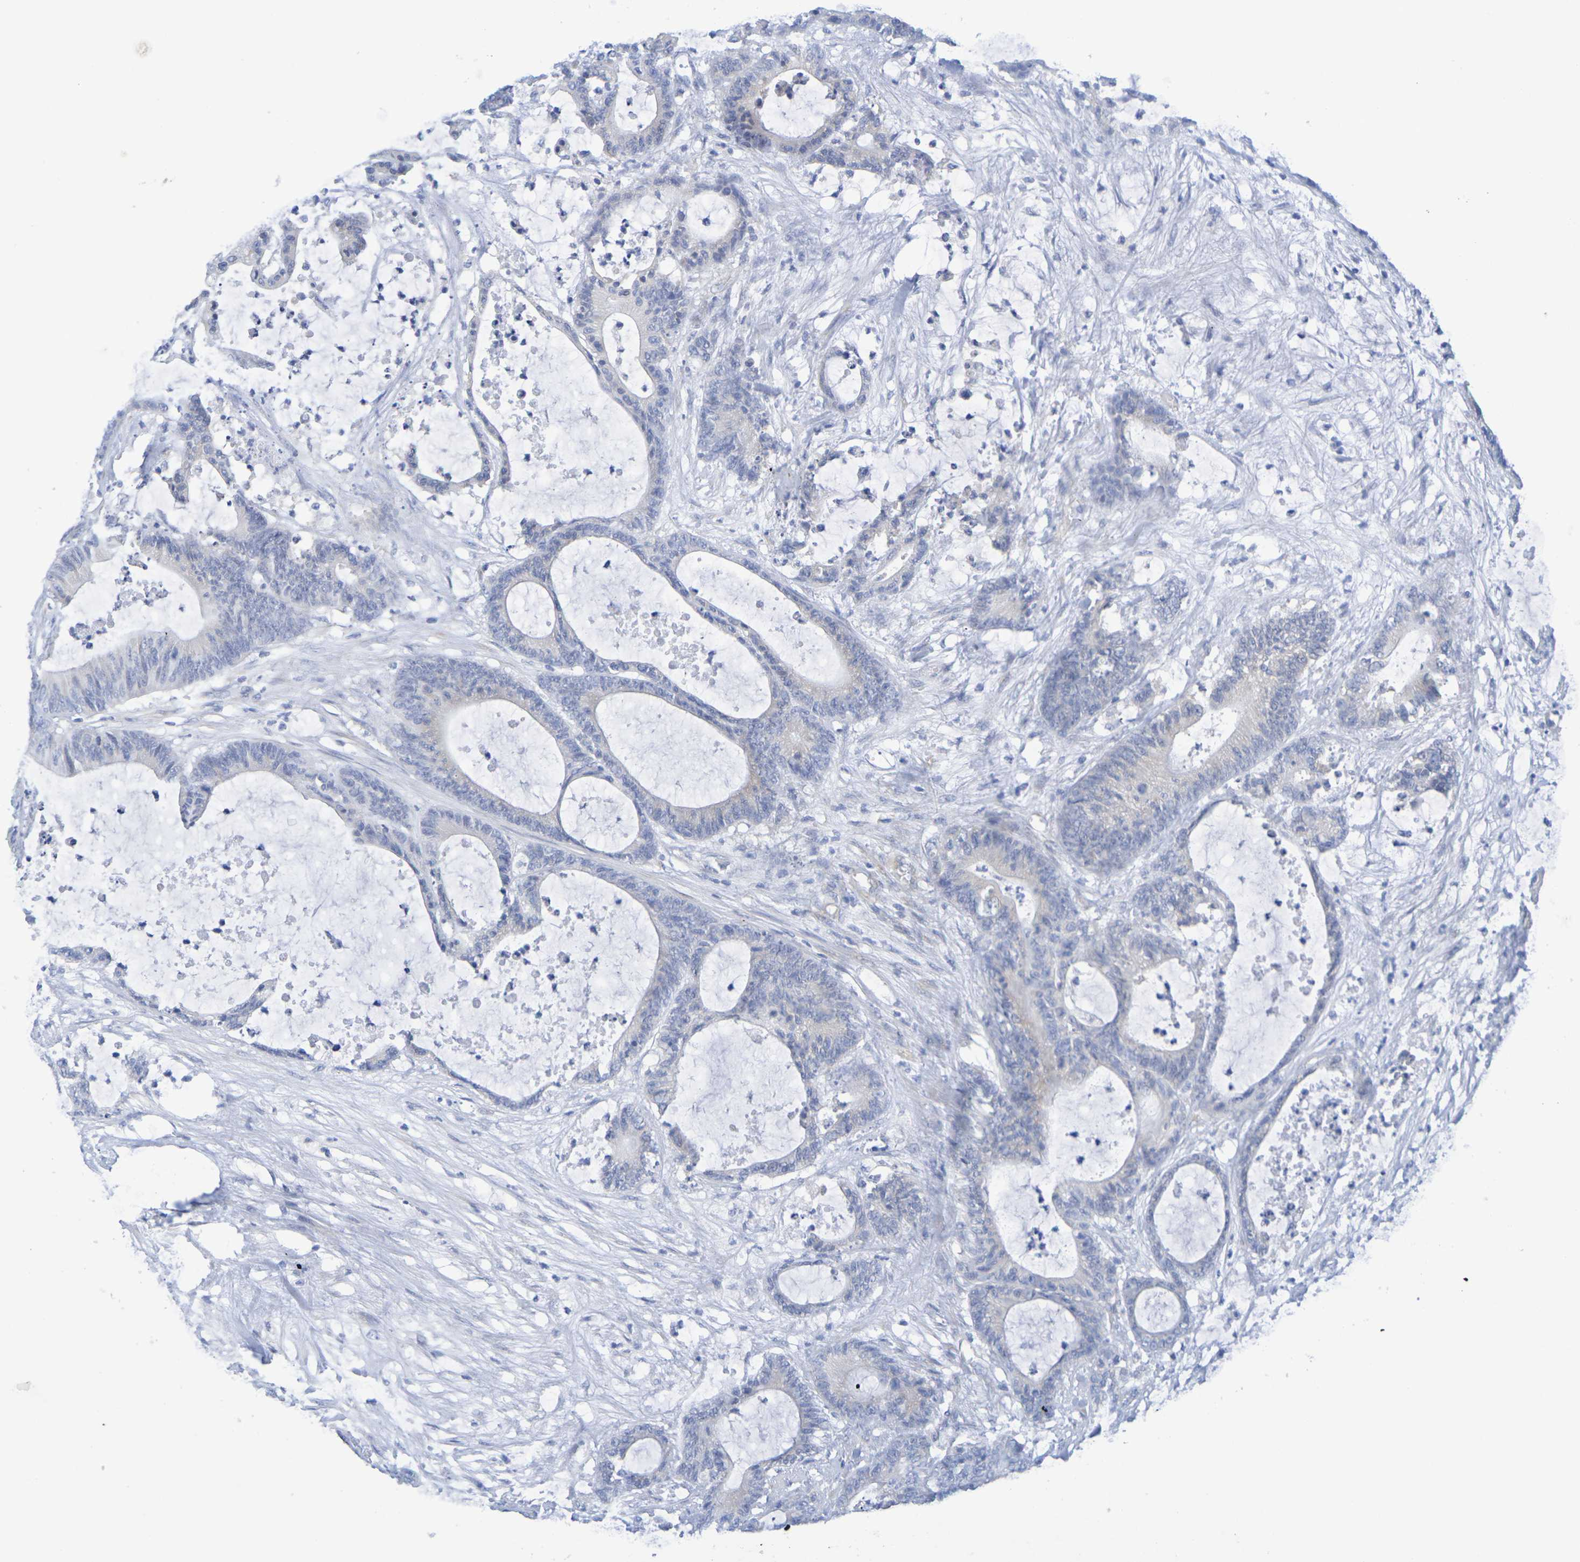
{"staining": {"intensity": "weak", "quantity": "25%-75%", "location": "cytoplasmic/membranous"}, "tissue": "colorectal cancer", "cell_type": "Tumor cells", "image_type": "cancer", "snomed": [{"axis": "morphology", "description": "Adenocarcinoma, NOS"}, {"axis": "topography", "description": "Colon"}], "caption": "Tumor cells display weak cytoplasmic/membranous expression in about 25%-75% of cells in colorectal cancer (adenocarcinoma).", "gene": "TMCC3", "patient": {"sex": "female", "age": 84}}